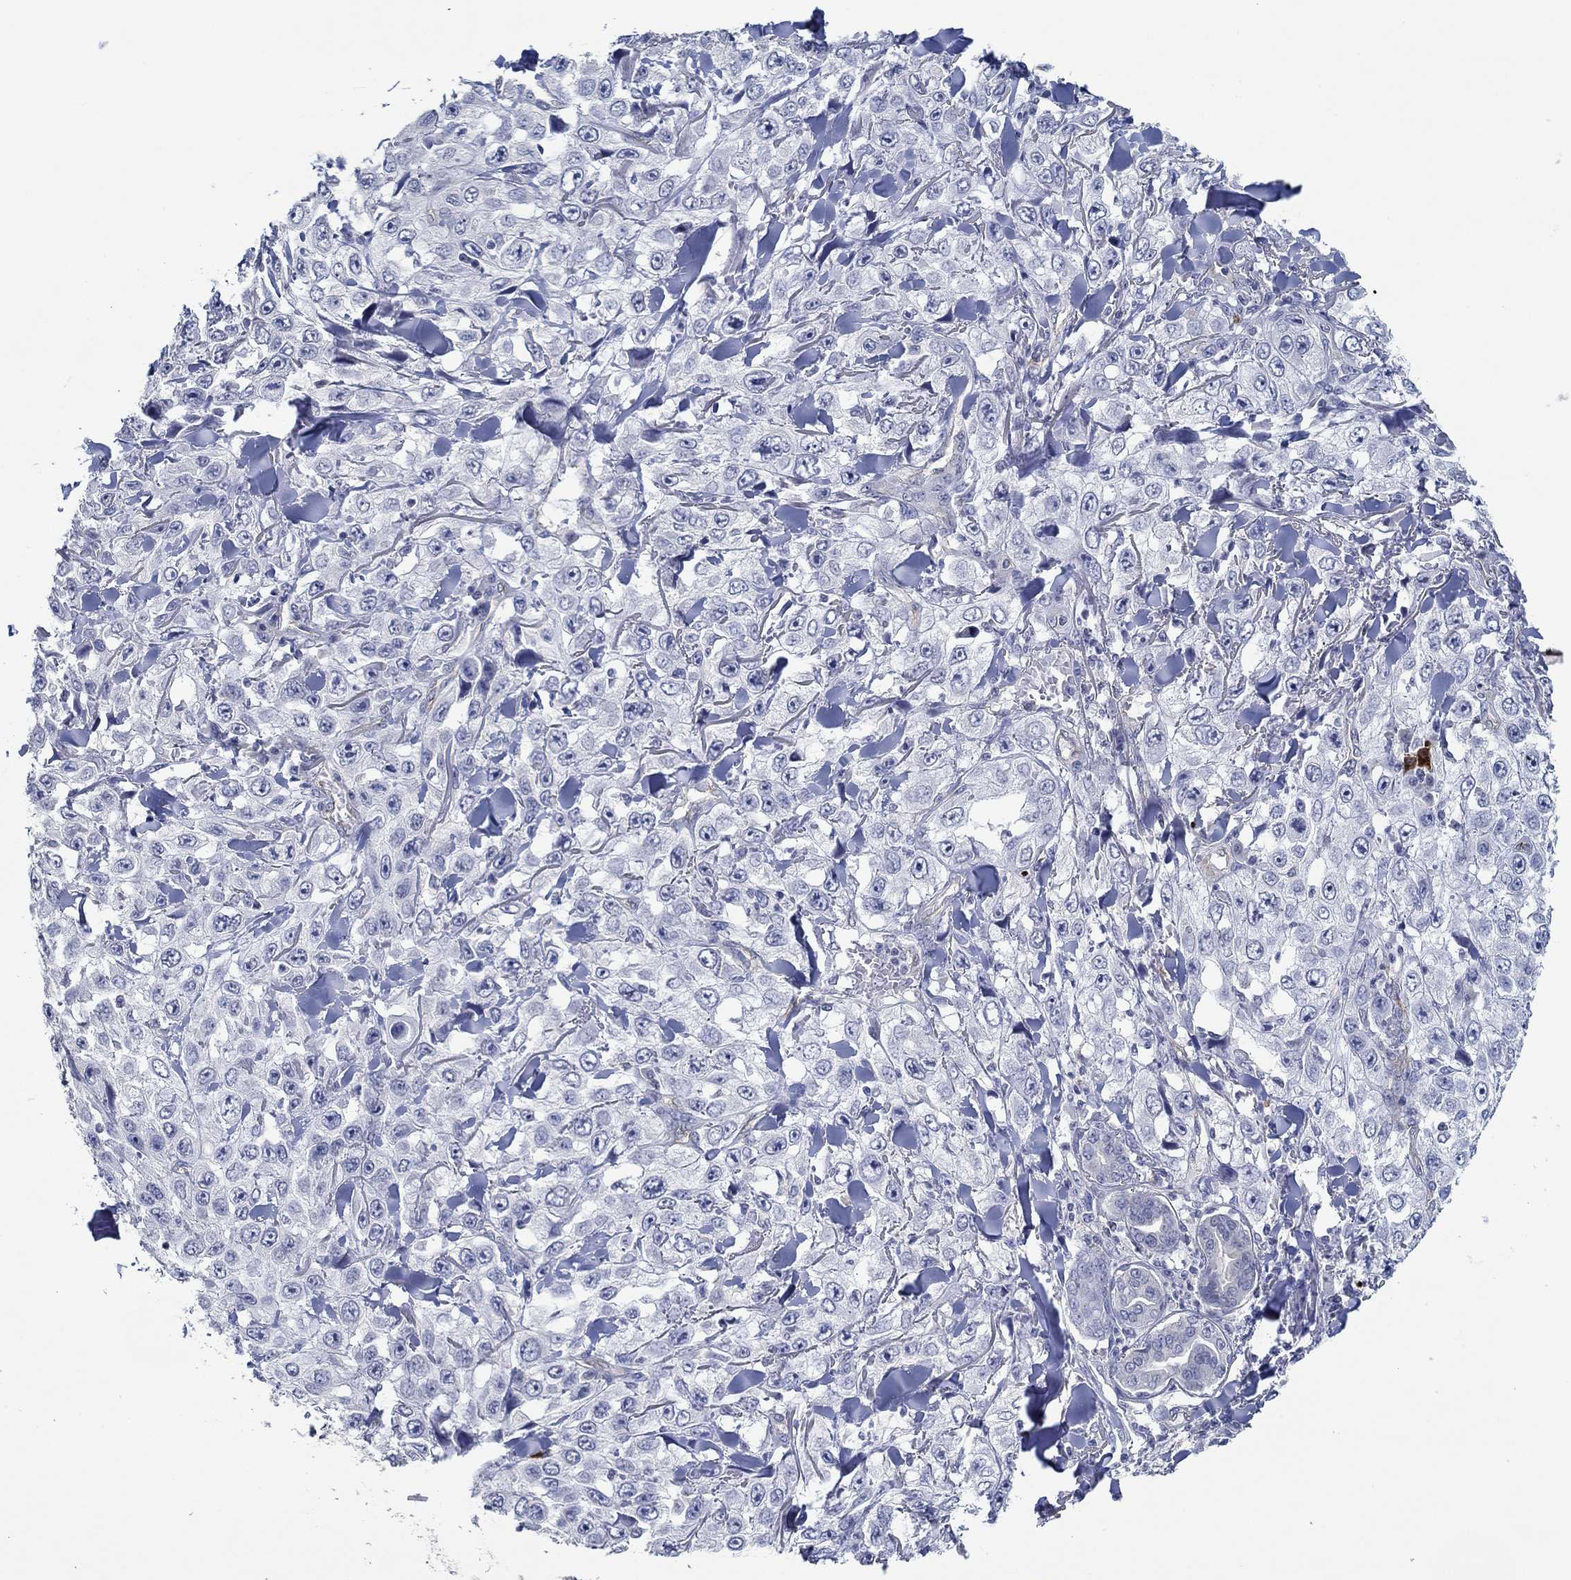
{"staining": {"intensity": "negative", "quantity": "none", "location": "none"}, "tissue": "skin cancer", "cell_type": "Tumor cells", "image_type": "cancer", "snomed": [{"axis": "morphology", "description": "Squamous cell carcinoma, NOS"}, {"axis": "topography", "description": "Skin"}], "caption": "There is no significant positivity in tumor cells of squamous cell carcinoma (skin).", "gene": "GJA5", "patient": {"sex": "male", "age": 82}}